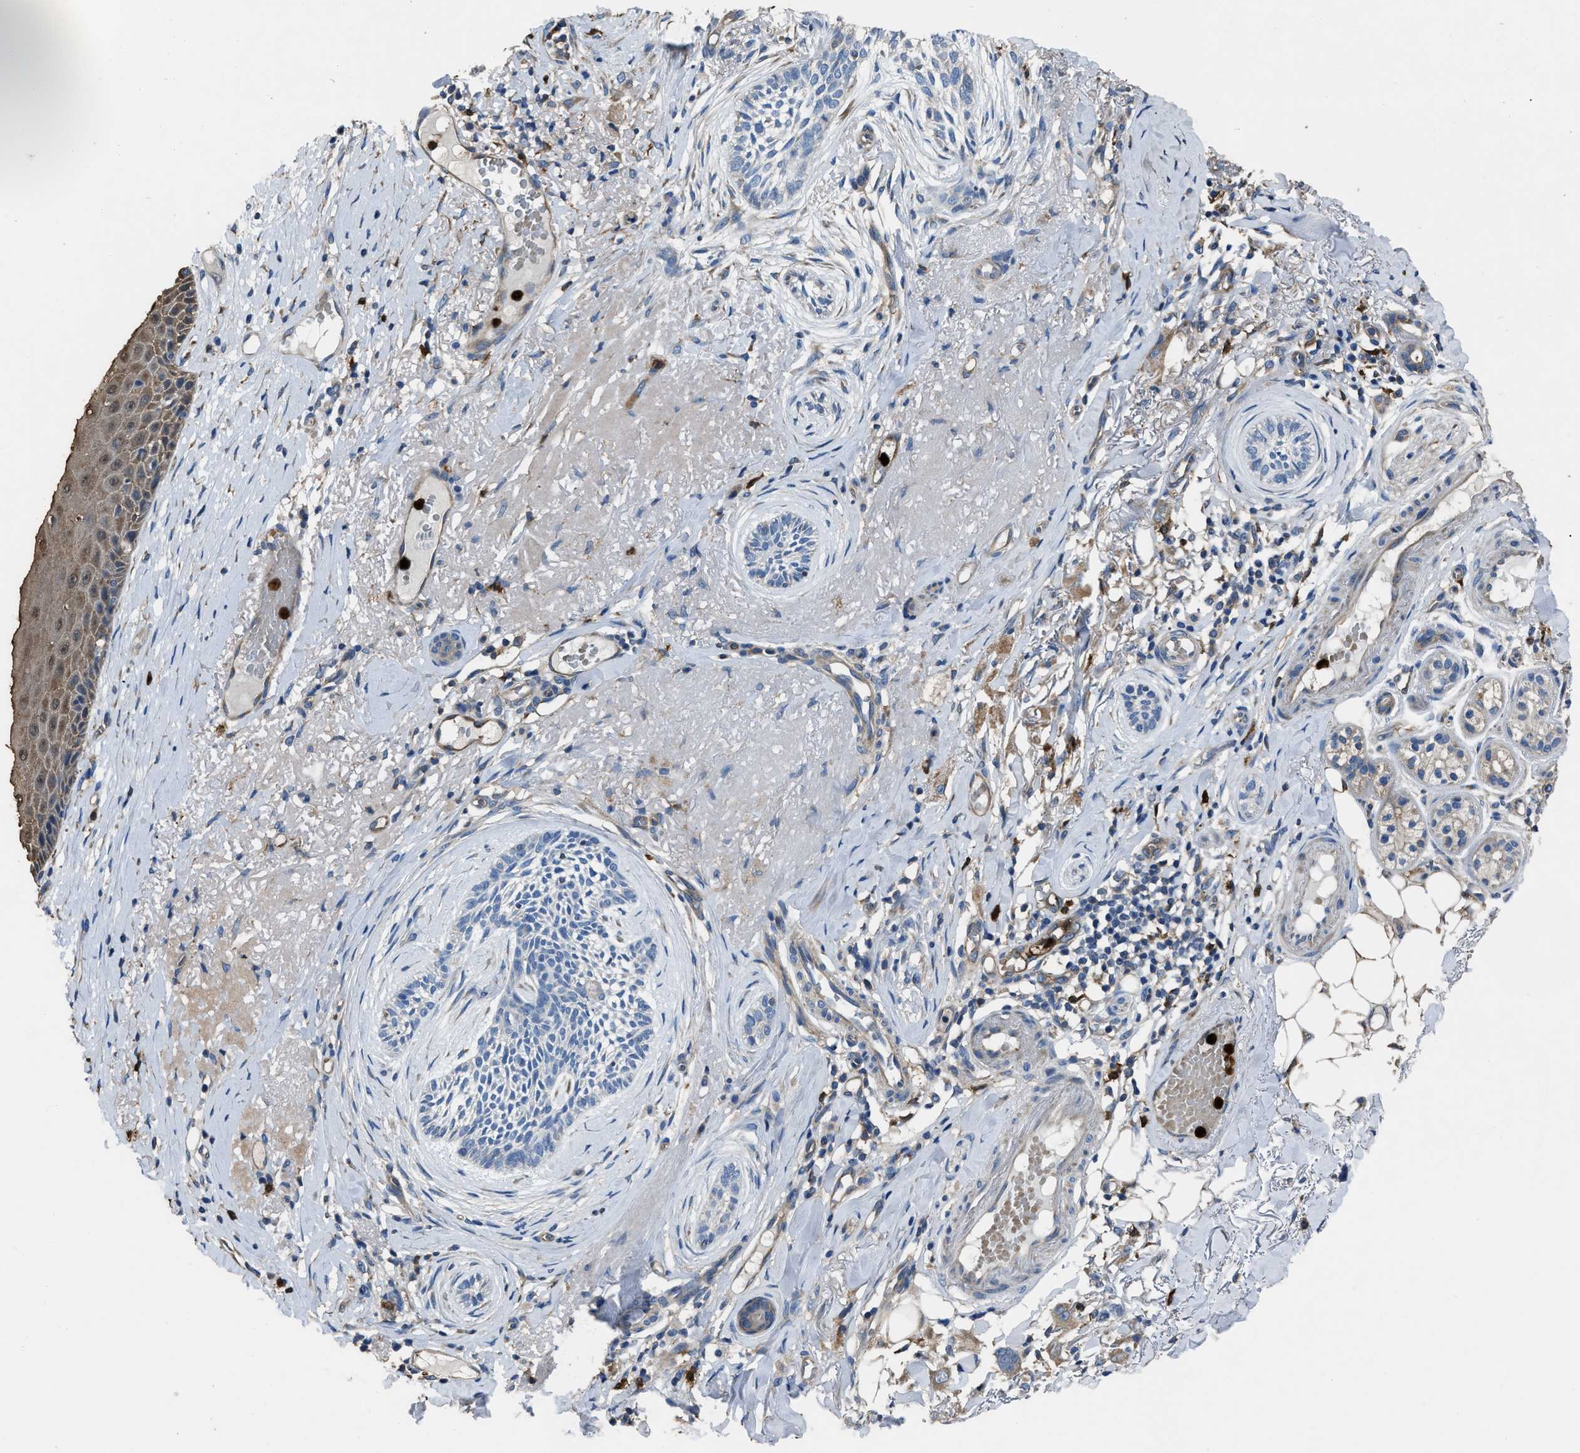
{"staining": {"intensity": "negative", "quantity": "none", "location": "none"}, "tissue": "skin cancer", "cell_type": "Tumor cells", "image_type": "cancer", "snomed": [{"axis": "morphology", "description": "Basal cell carcinoma"}, {"axis": "topography", "description": "Skin"}], "caption": "High magnification brightfield microscopy of skin cancer (basal cell carcinoma) stained with DAB (brown) and counterstained with hematoxylin (blue): tumor cells show no significant positivity.", "gene": "ANGPT1", "patient": {"sex": "female", "age": 88}}